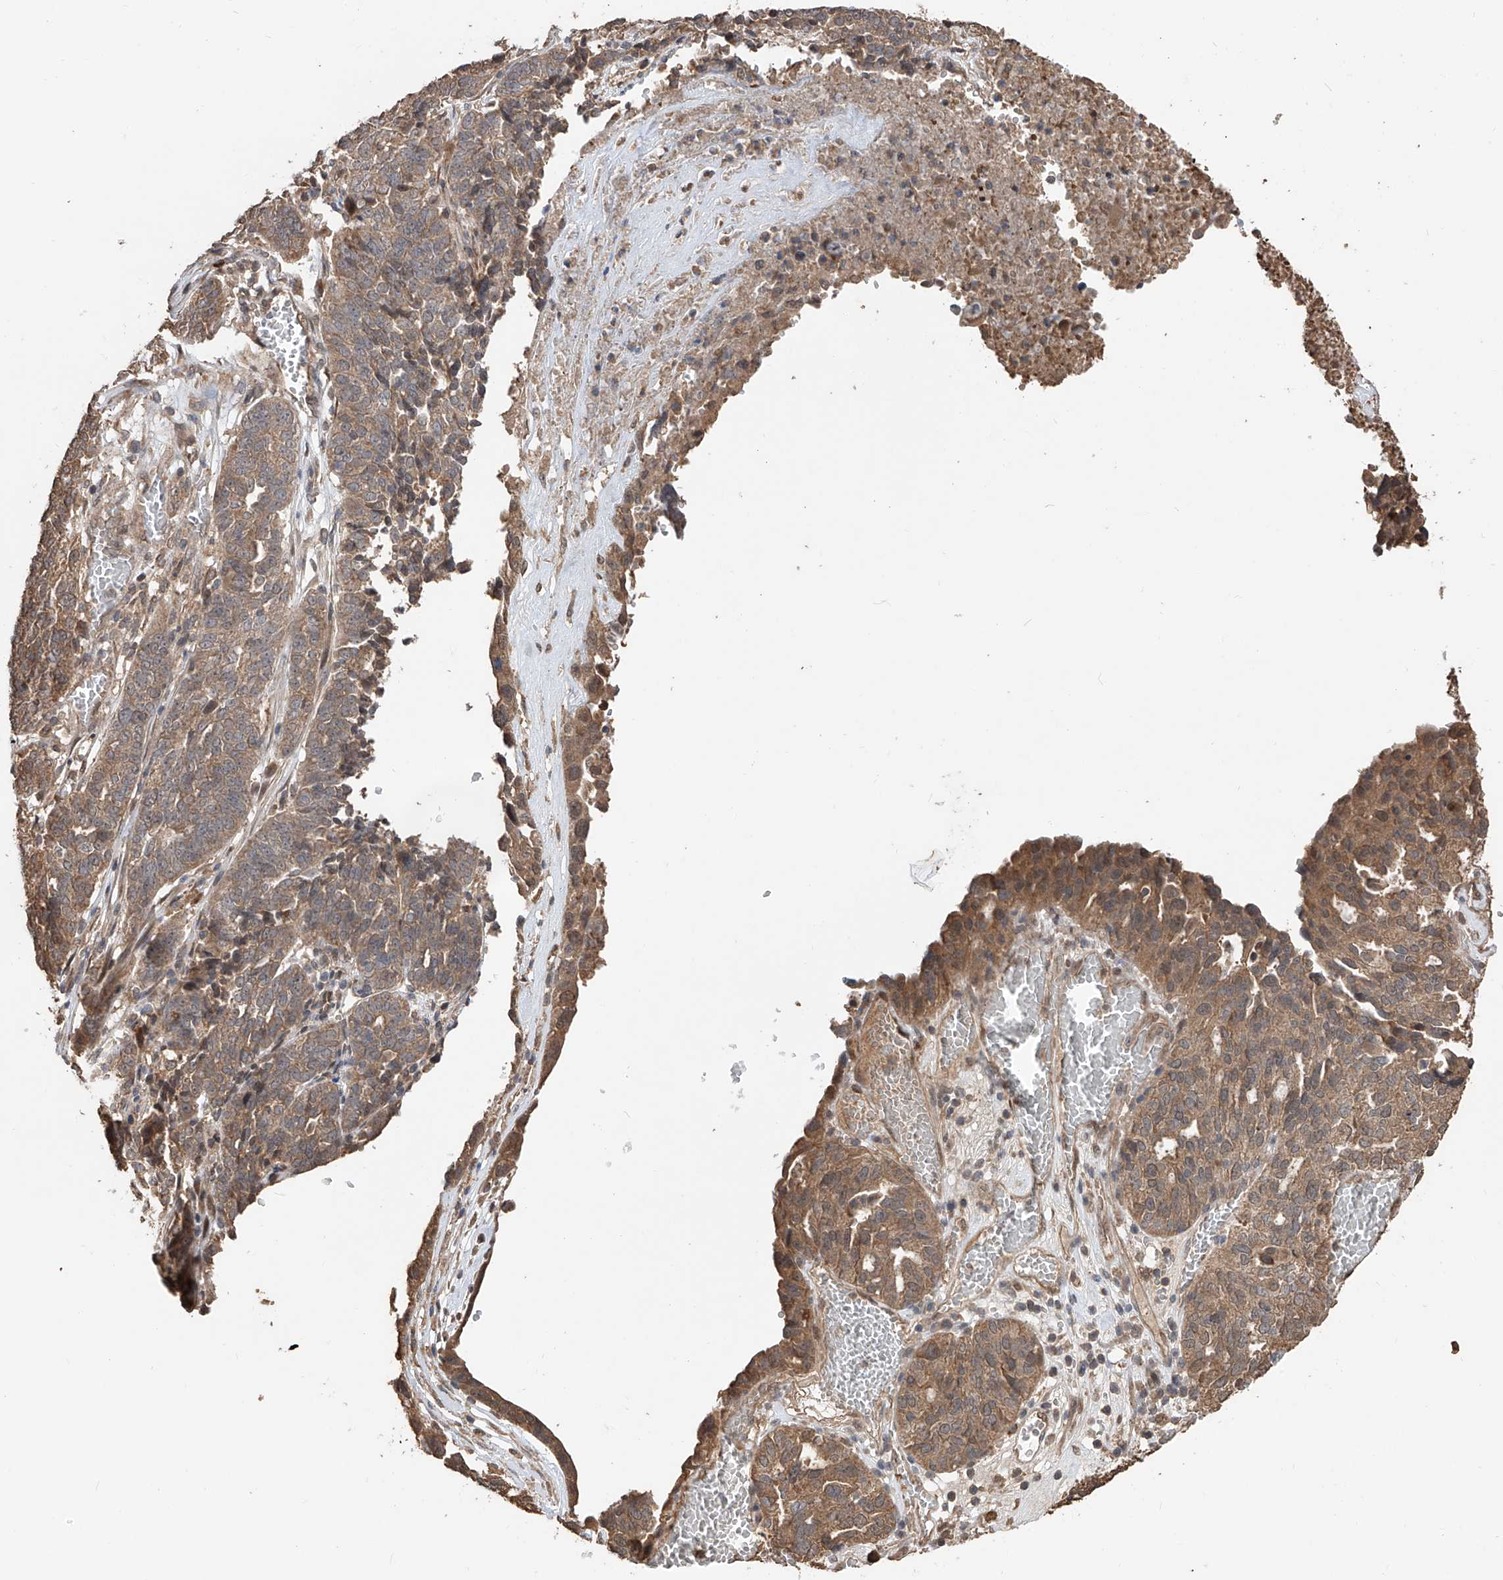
{"staining": {"intensity": "moderate", "quantity": ">75%", "location": "cytoplasmic/membranous"}, "tissue": "ovarian cancer", "cell_type": "Tumor cells", "image_type": "cancer", "snomed": [{"axis": "morphology", "description": "Cystadenocarcinoma, serous, NOS"}, {"axis": "topography", "description": "Ovary"}], "caption": "Human ovarian serous cystadenocarcinoma stained for a protein (brown) shows moderate cytoplasmic/membranous positive expression in approximately >75% of tumor cells.", "gene": "FAM135A", "patient": {"sex": "female", "age": 59}}